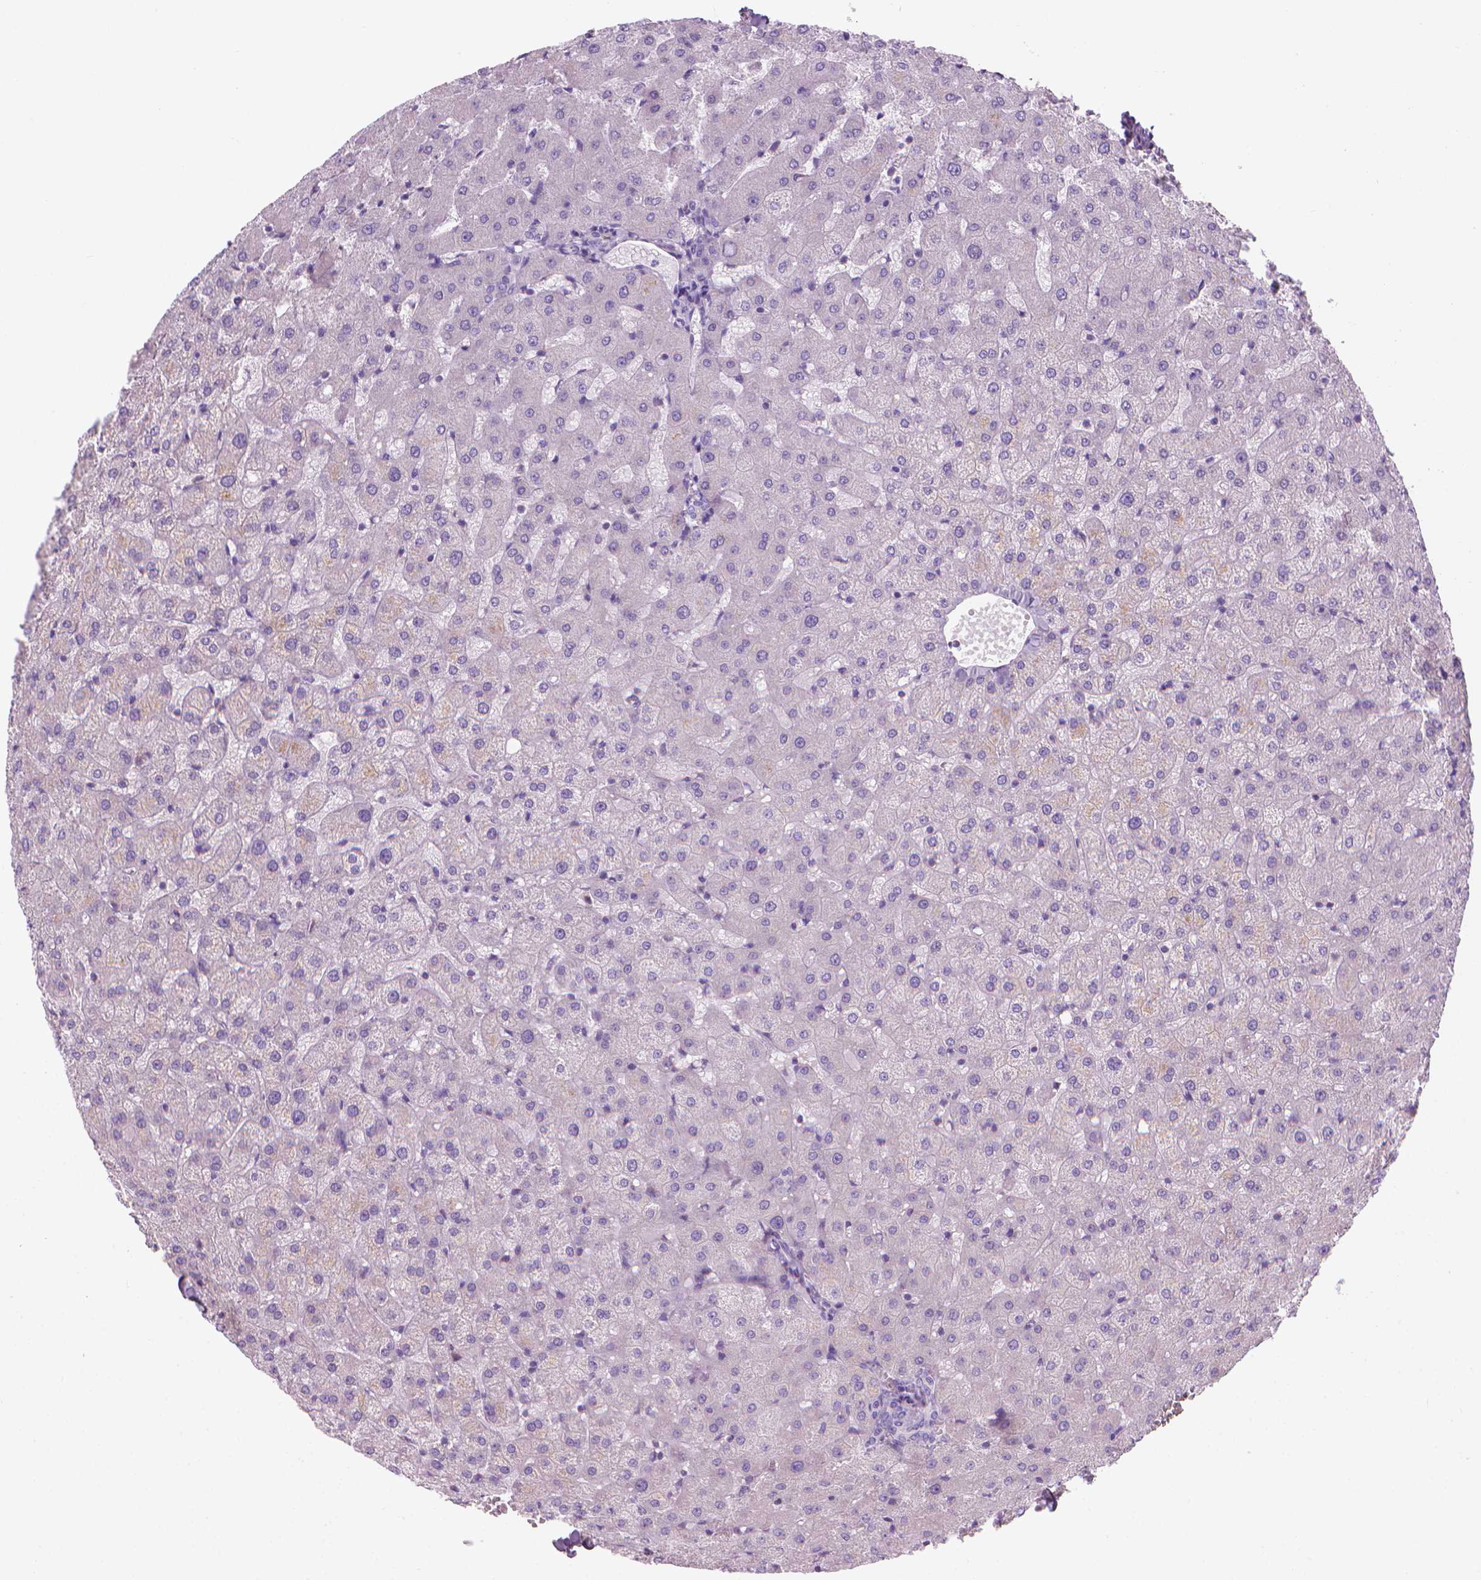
{"staining": {"intensity": "negative", "quantity": "none", "location": "none"}, "tissue": "liver", "cell_type": "Cholangiocytes", "image_type": "normal", "snomed": [{"axis": "morphology", "description": "Normal tissue, NOS"}, {"axis": "topography", "description": "Liver"}], "caption": "Immunohistochemical staining of unremarkable liver demonstrates no significant staining in cholangiocytes. Nuclei are stained in blue.", "gene": "ENSG00000187186", "patient": {"sex": "female", "age": 50}}